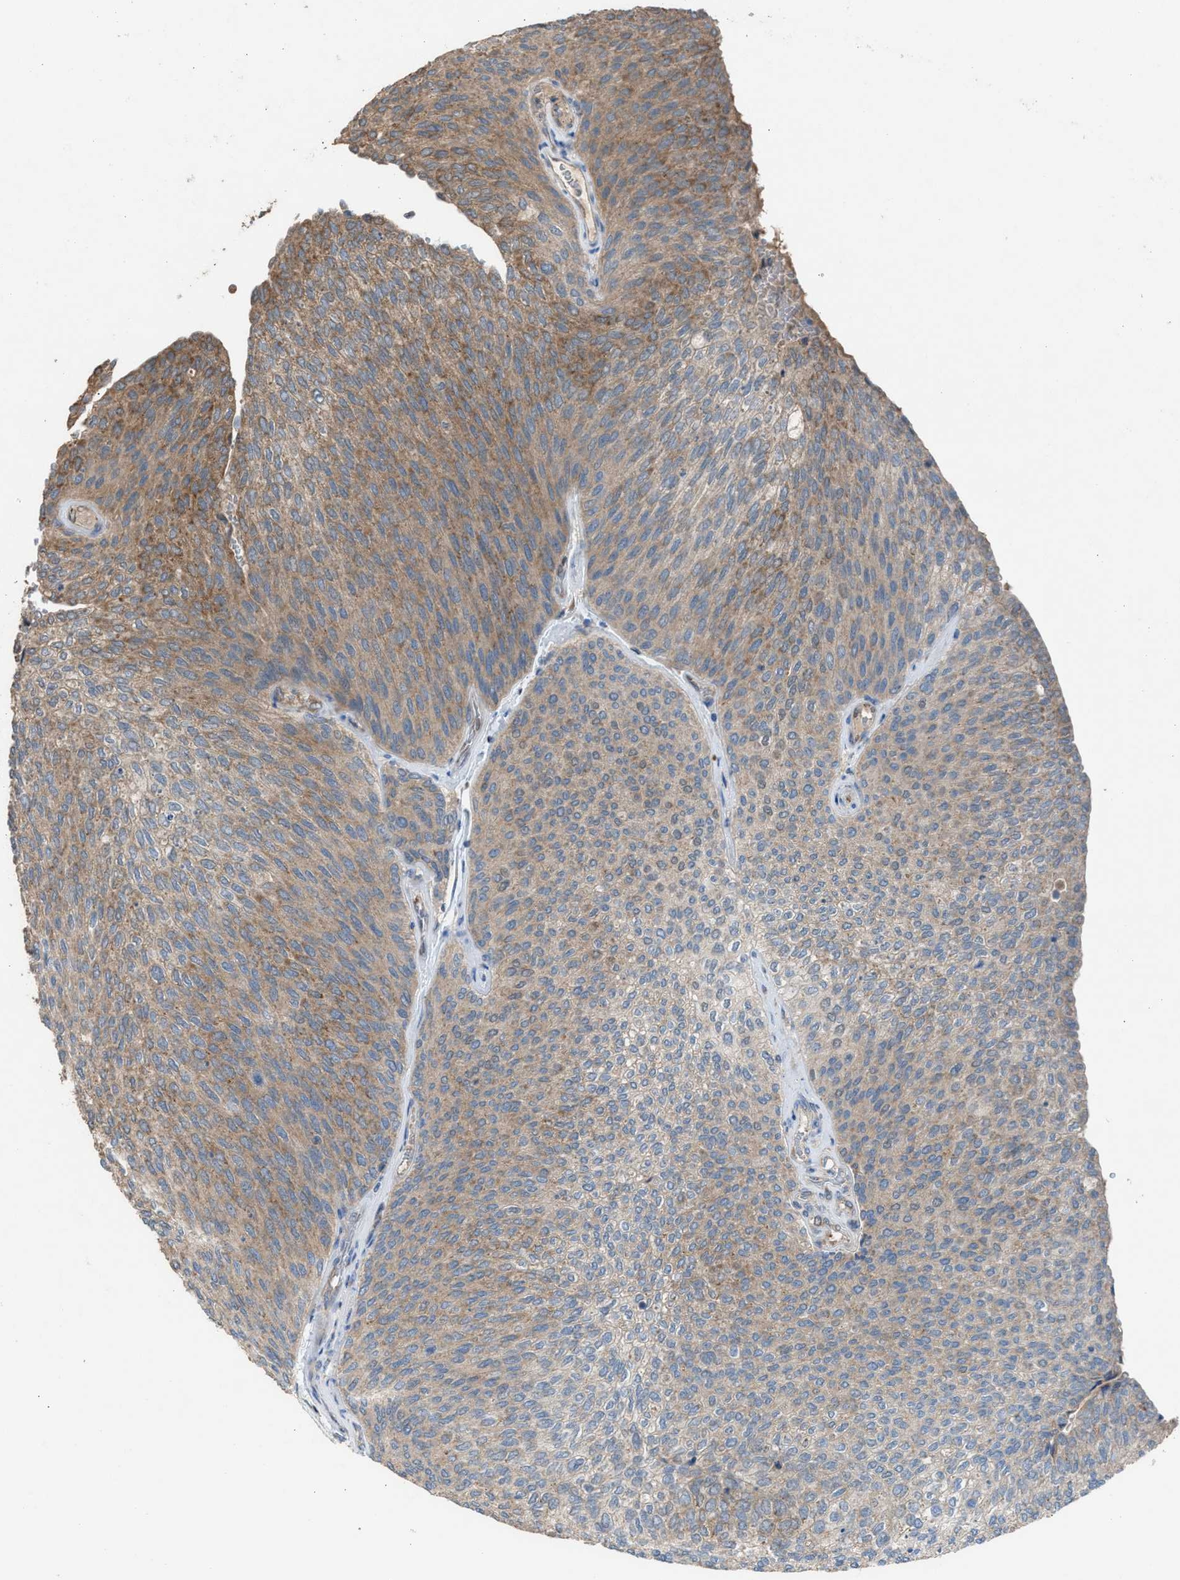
{"staining": {"intensity": "moderate", "quantity": "25%-75%", "location": "cytoplasmic/membranous"}, "tissue": "urothelial cancer", "cell_type": "Tumor cells", "image_type": "cancer", "snomed": [{"axis": "morphology", "description": "Urothelial carcinoma, Low grade"}, {"axis": "topography", "description": "Urinary bladder"}], "caption": "The histopathology image reveals immunohistochemical staining of urothelial cancer. There is moderate cytoplasmic/membranous staining is seen in about 25%-75% of tumor cells.", "gene": "TPK1", "patient": {"sex": "female", "age": 79}}